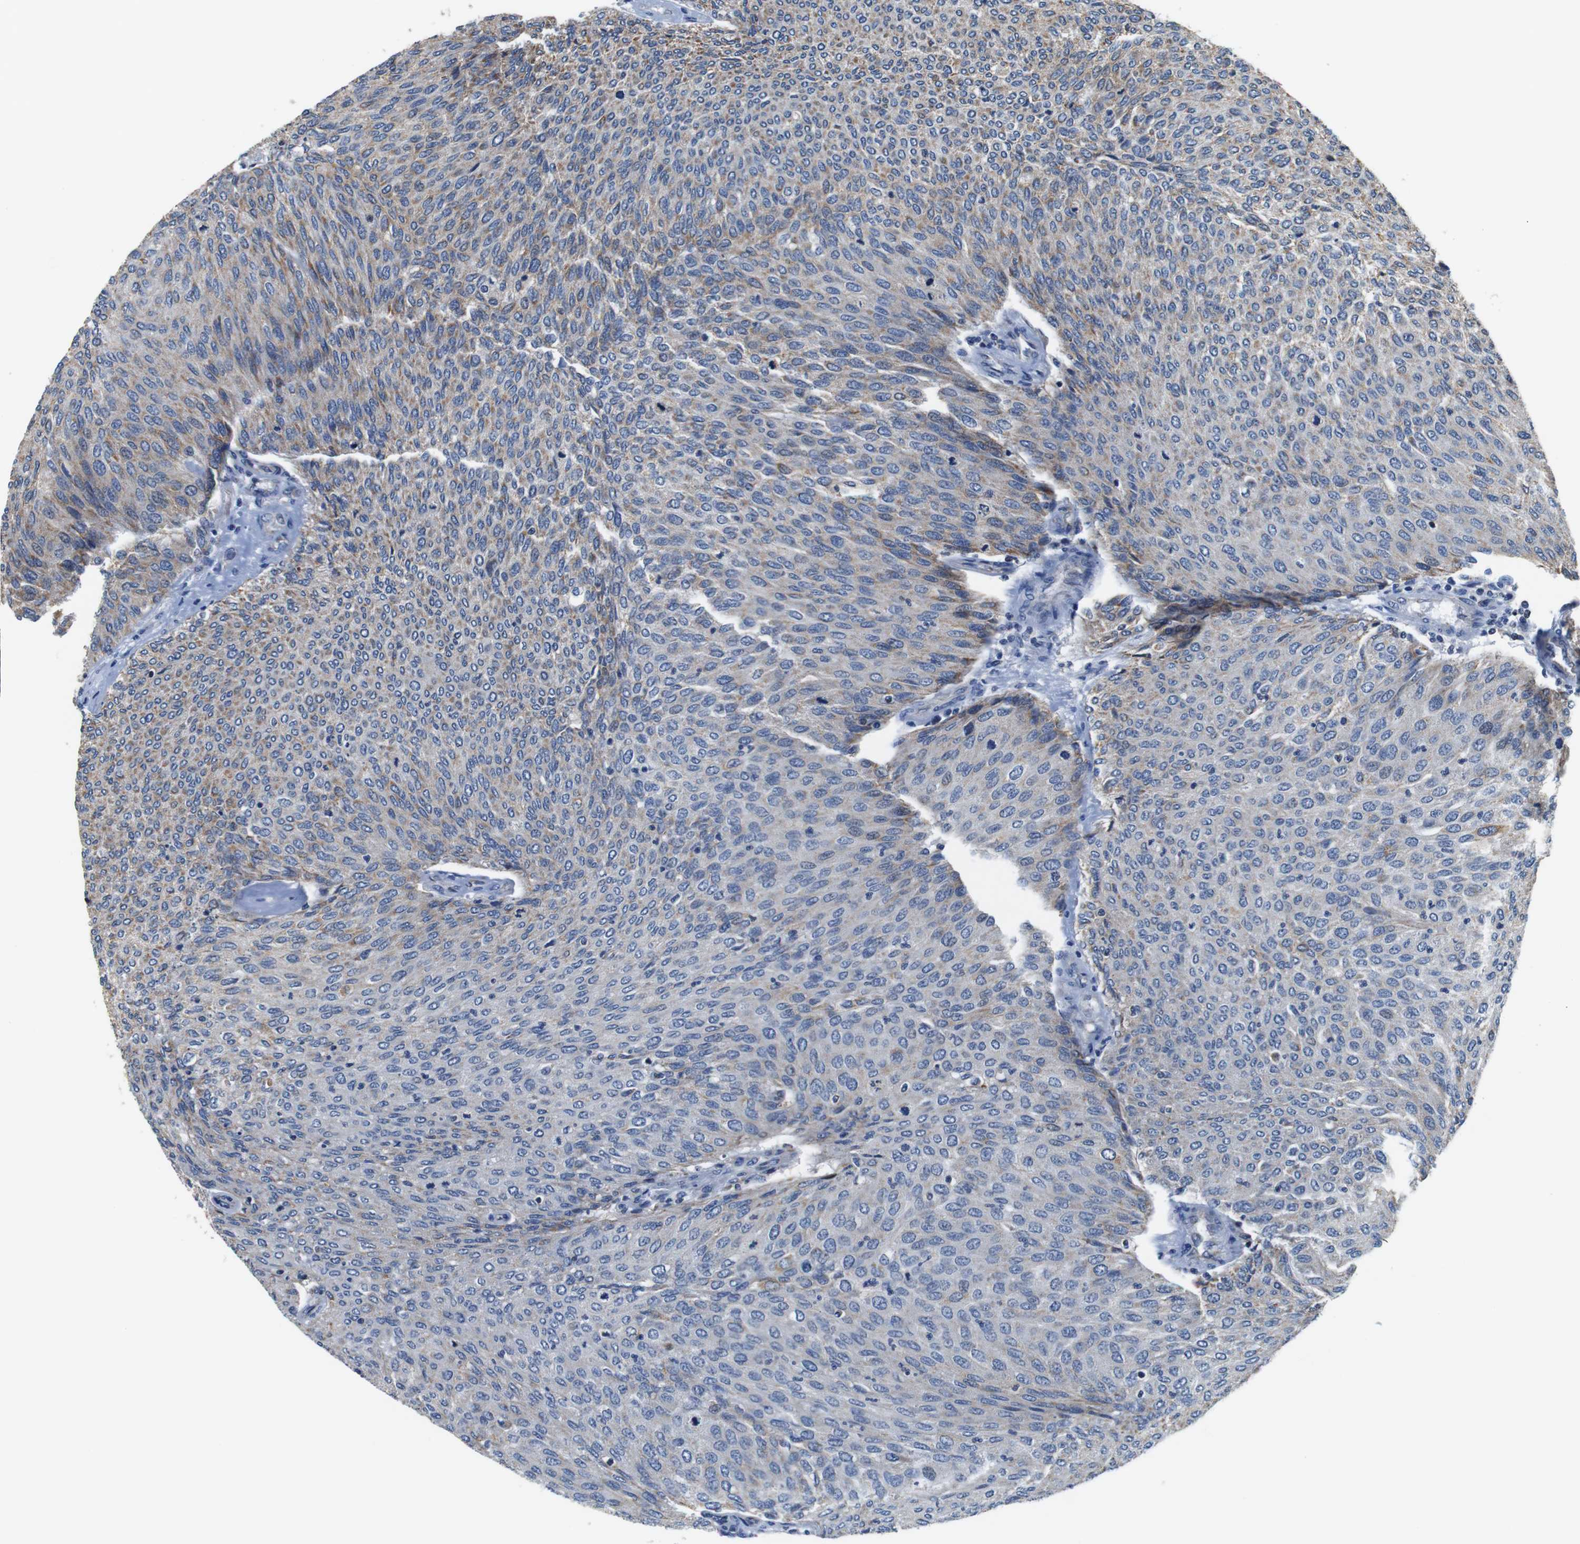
{"staining": {"intensity": "weak", "quantity": "25%-75%", "location": "cytoplasmic/membranous"}, "tissue": "urothelial cancer", "cell_type": "Tumor cells", "image_type": "cancer", "snomed": [{"axis": "morphology", "description": "Urothelial carcinoma, Low grade"}, {"axis": "topography", "description": "Urinary bladder"}], "caption": "Immunohistochemistry of urothelial carcinoma (low-grade) displays low levels of weak cytoplasmic/membranous positivity in approximately 25%-75% of tumor cells.", "gene": "LRP4", "patient": {"sex": "female", "age": 79}}